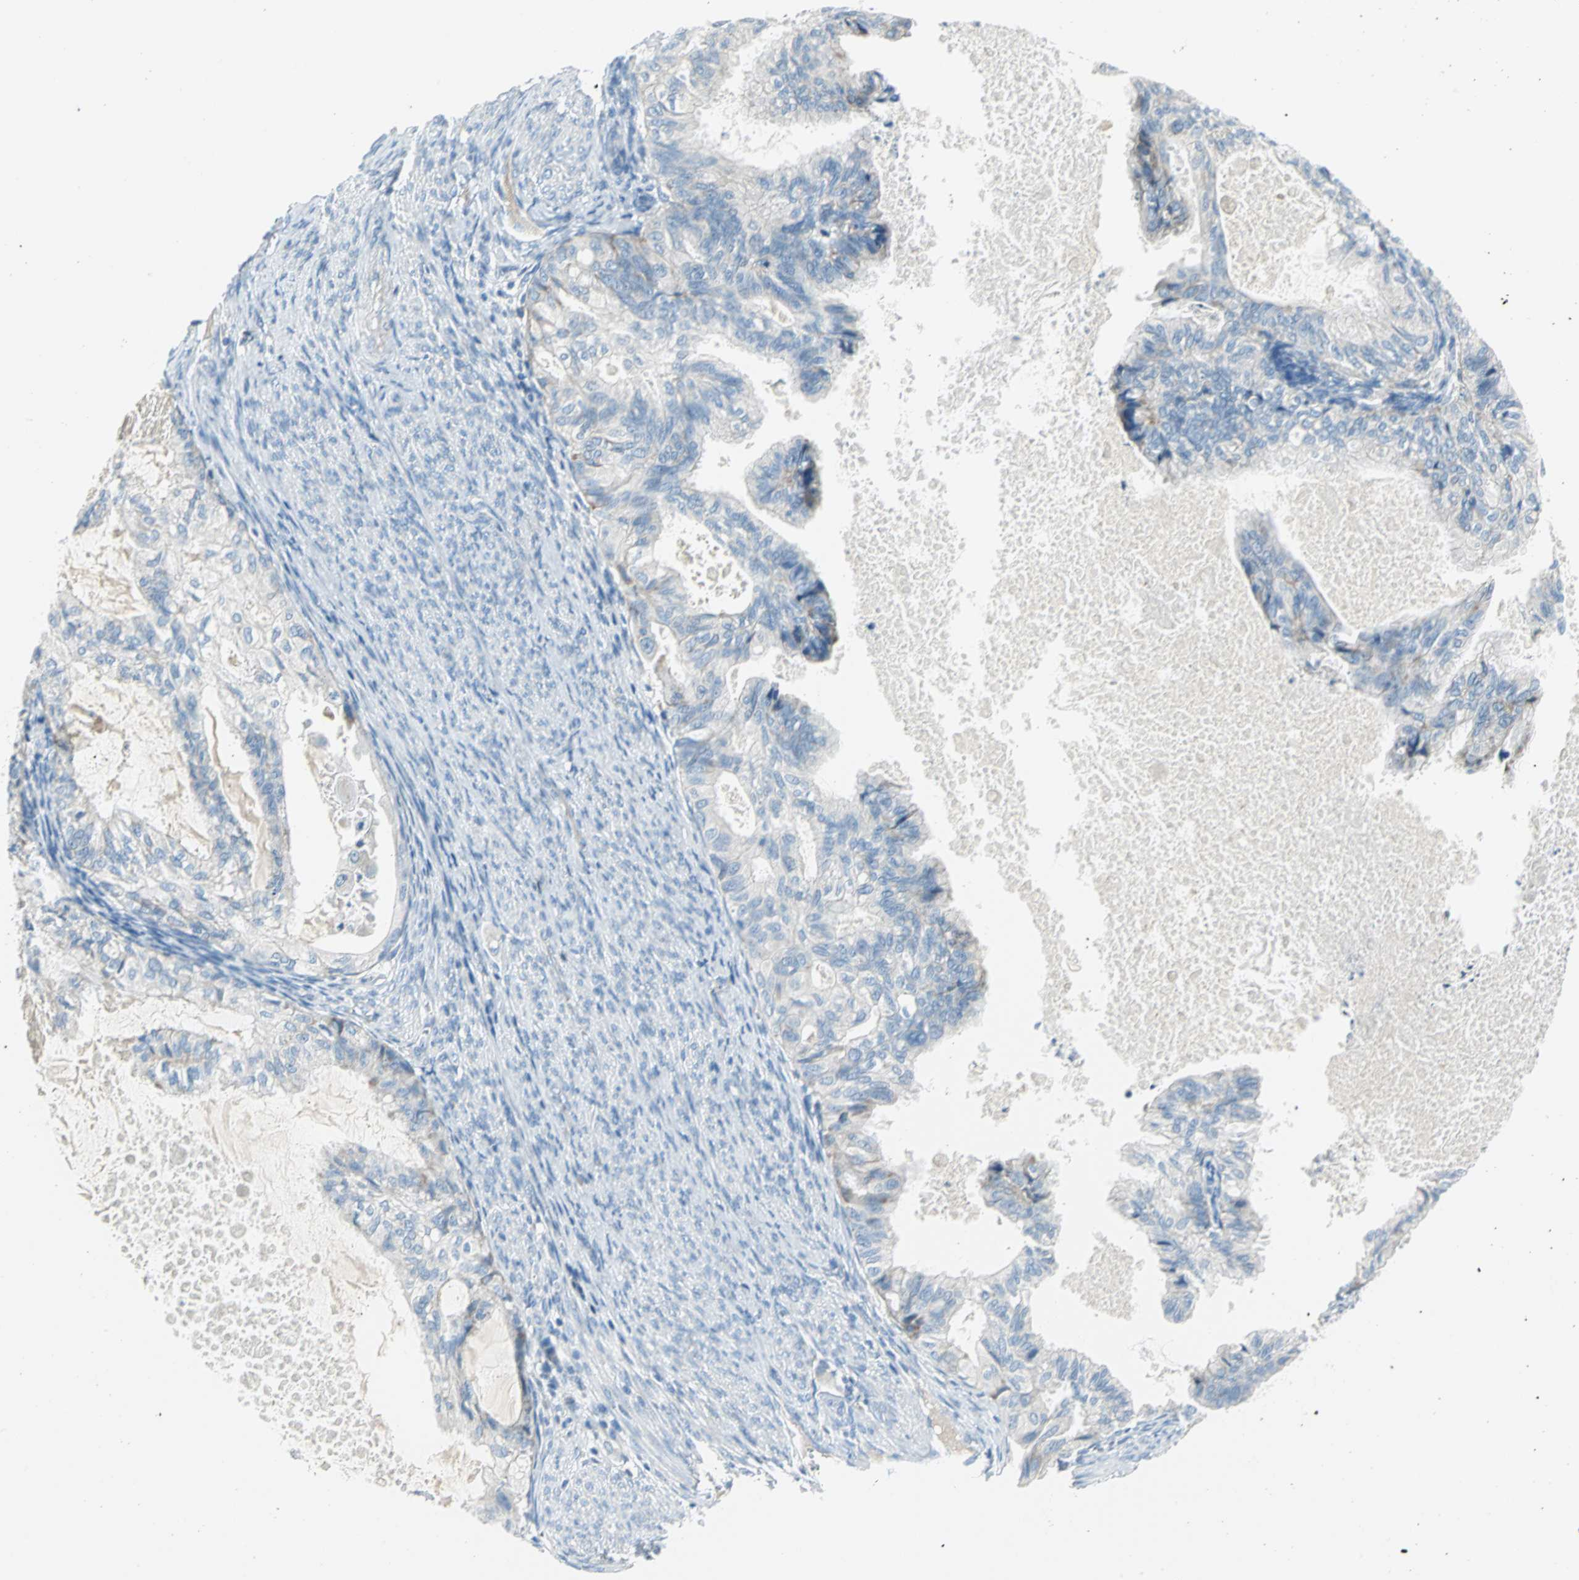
{"staining": {"intensity": "negative", "quantity": "none", "location": "none"}, "tissue": "cervical cancer", "cell_type": "Tumor cells", "image_type": "cancer", "snomed": [{"axis": "morphology", "description": "Normal tissue, NOS"}, {"axis": "morphology", "description": "Adenocarcinoma, NOS"}, {"axis": "topography", "description": "Cervix"}, {"axis": "topography", "description": "Endometrium"}], "caption": "Cervical cancer (adenocarcinoma) was stained to show a protein in brown. There is no significant staining in tumor cells.", "gene": "ALOX15", "patient": {"sex": "female", "age": 86}}